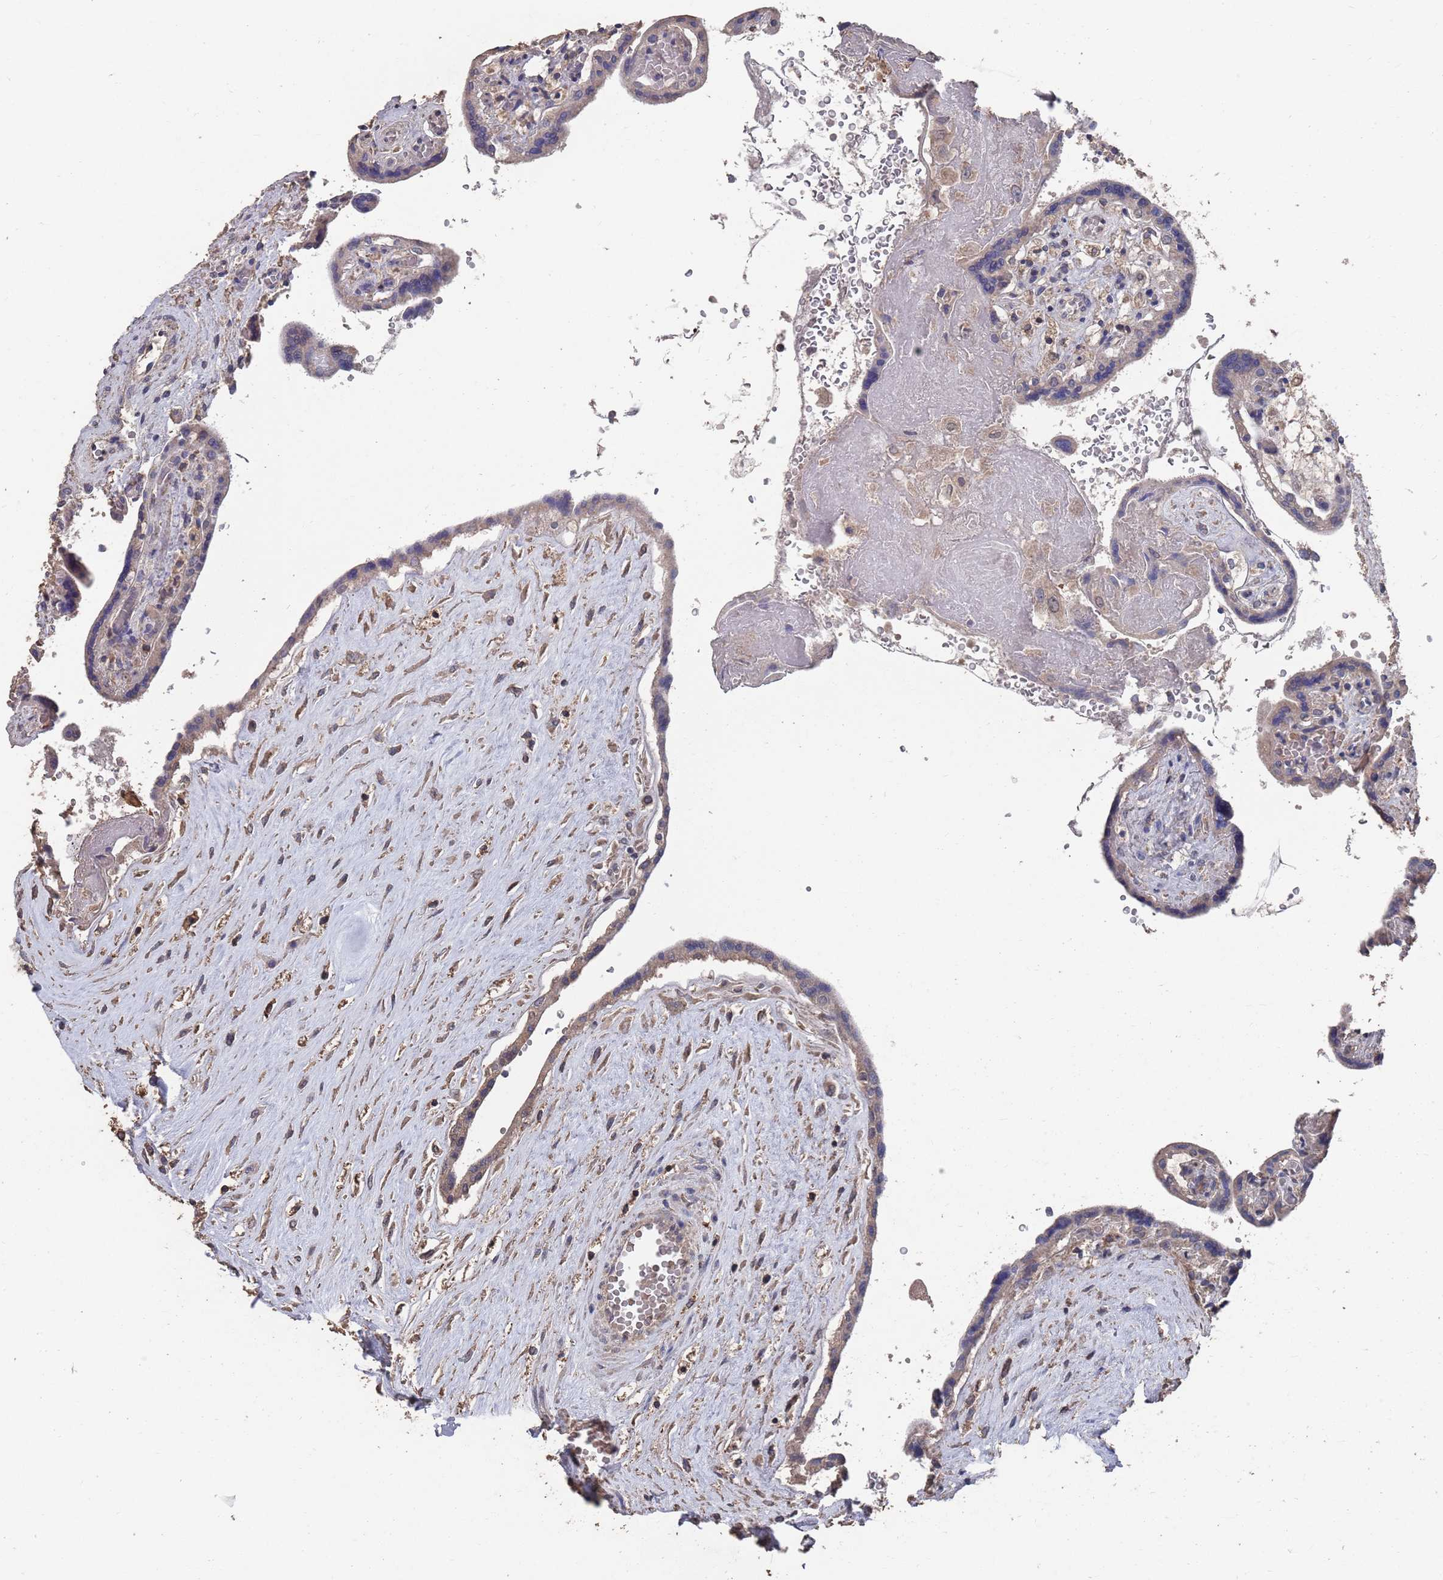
{"staining": {"intensity": "weak", "quantity": "25%-75%", "location": "cytoplasmic/membranous"}, "tissue": "placenta", "cell_type": "Trophoblastic cells", "image_type": "normal", "snomed": [{"axis": "morphology", "description": "Normal tissue, NOS"}, {"axis": "topography", "description": "Placenta"}], "caption": "Immunohistochemistry (IHC) micrograph of normal human placenta stained for a protein (brown), which displays low levels of weak cytoplasmic/membranous staining in about 25%-75% of trophoblastic cells.", "gene": "BTBD18", "patient": {"sex": "female", "age": 37}}